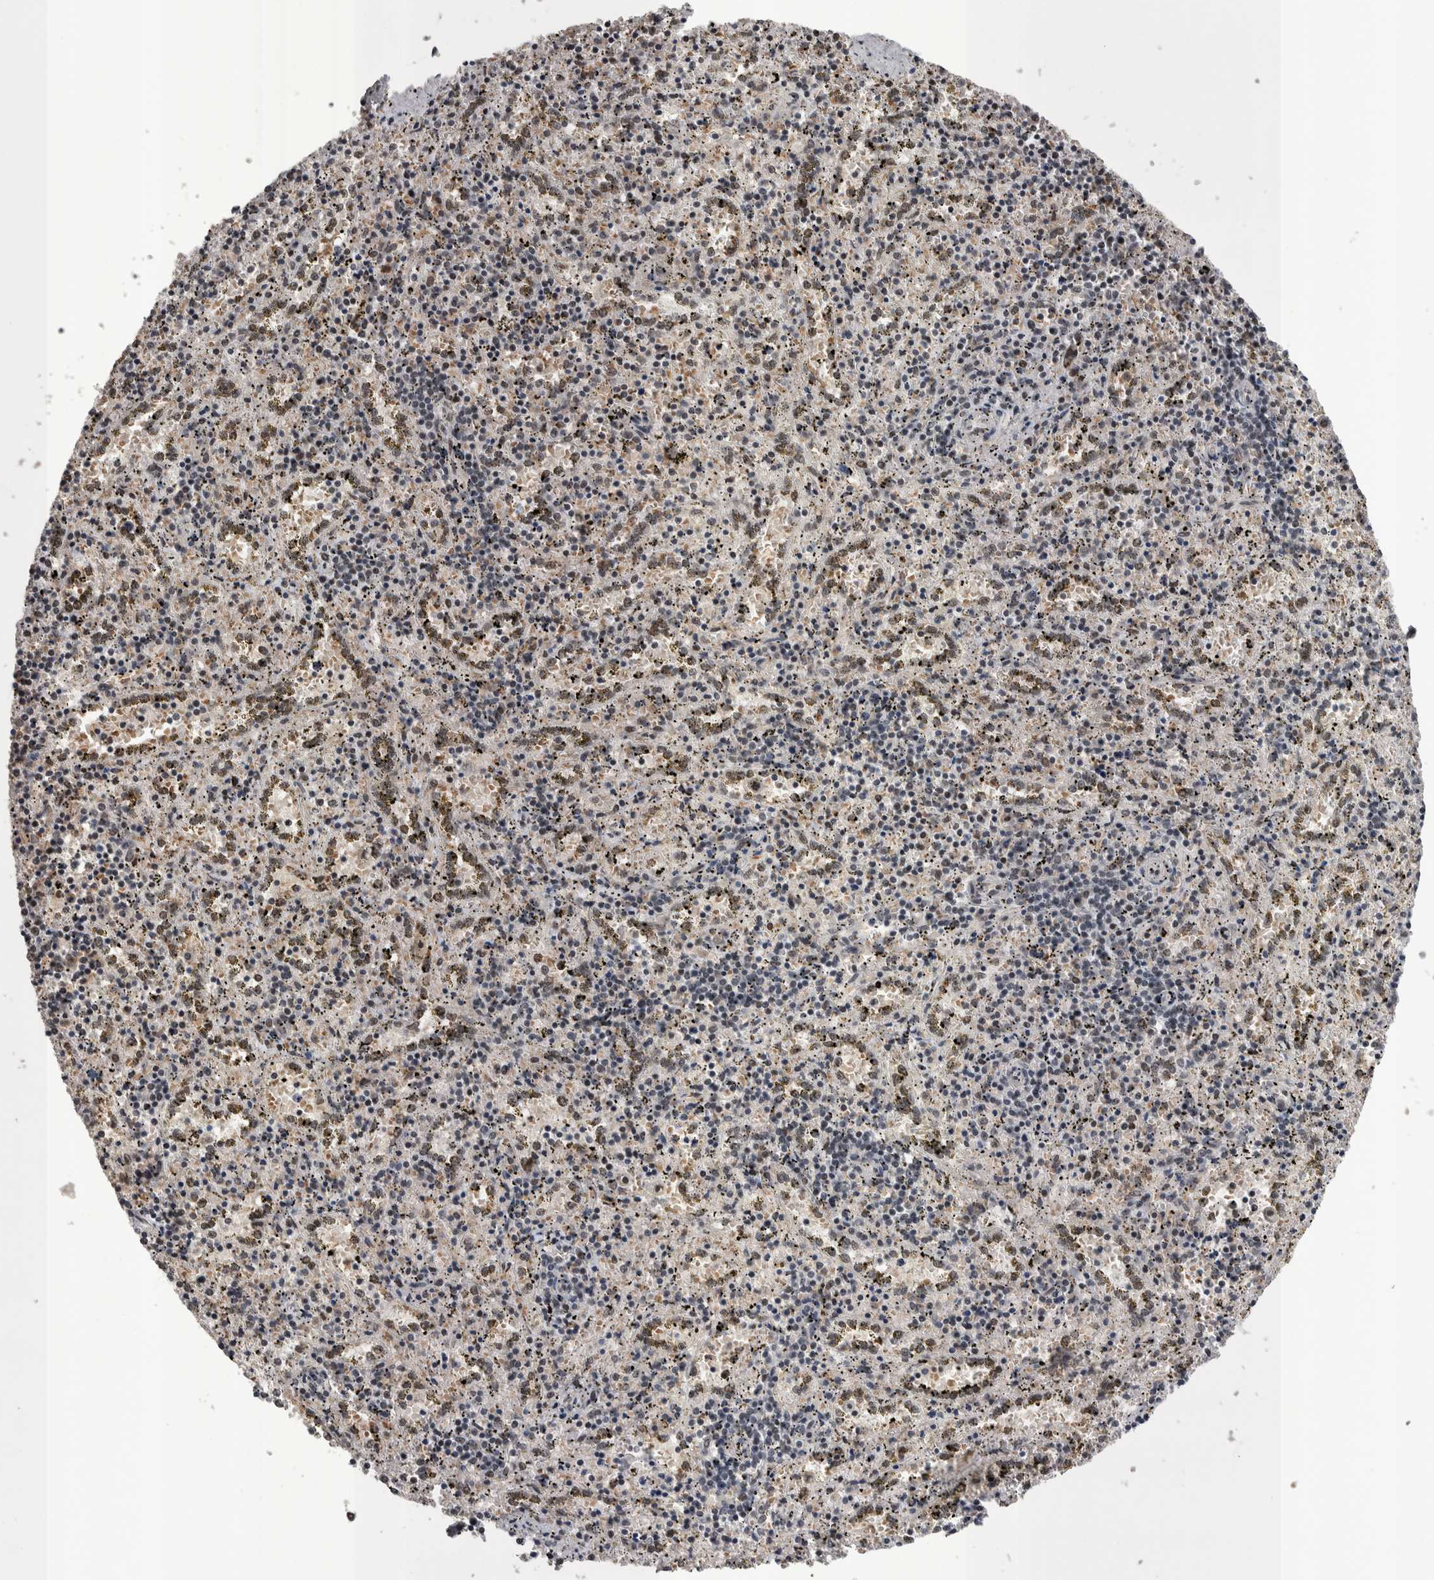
{"staining": {"intensity": "weak", "quantity": "<25%", "location": "nuclear"}, "tissue": "spleen", "cell_type": "Cells in red pulp", "image_type": "normal", "snomed": [{"axis": "morphology", "description": "Normal tissue, NOS"}, {"axis": "topography", "description": "Spleen"}], "caption": "A high-resolution histopathology image shows IHC staining of benign spleen, which displays no significant positivity in cells in red pulp.", "gene": "DMTF1", "patient": {"sex": "male", "age": 11}}